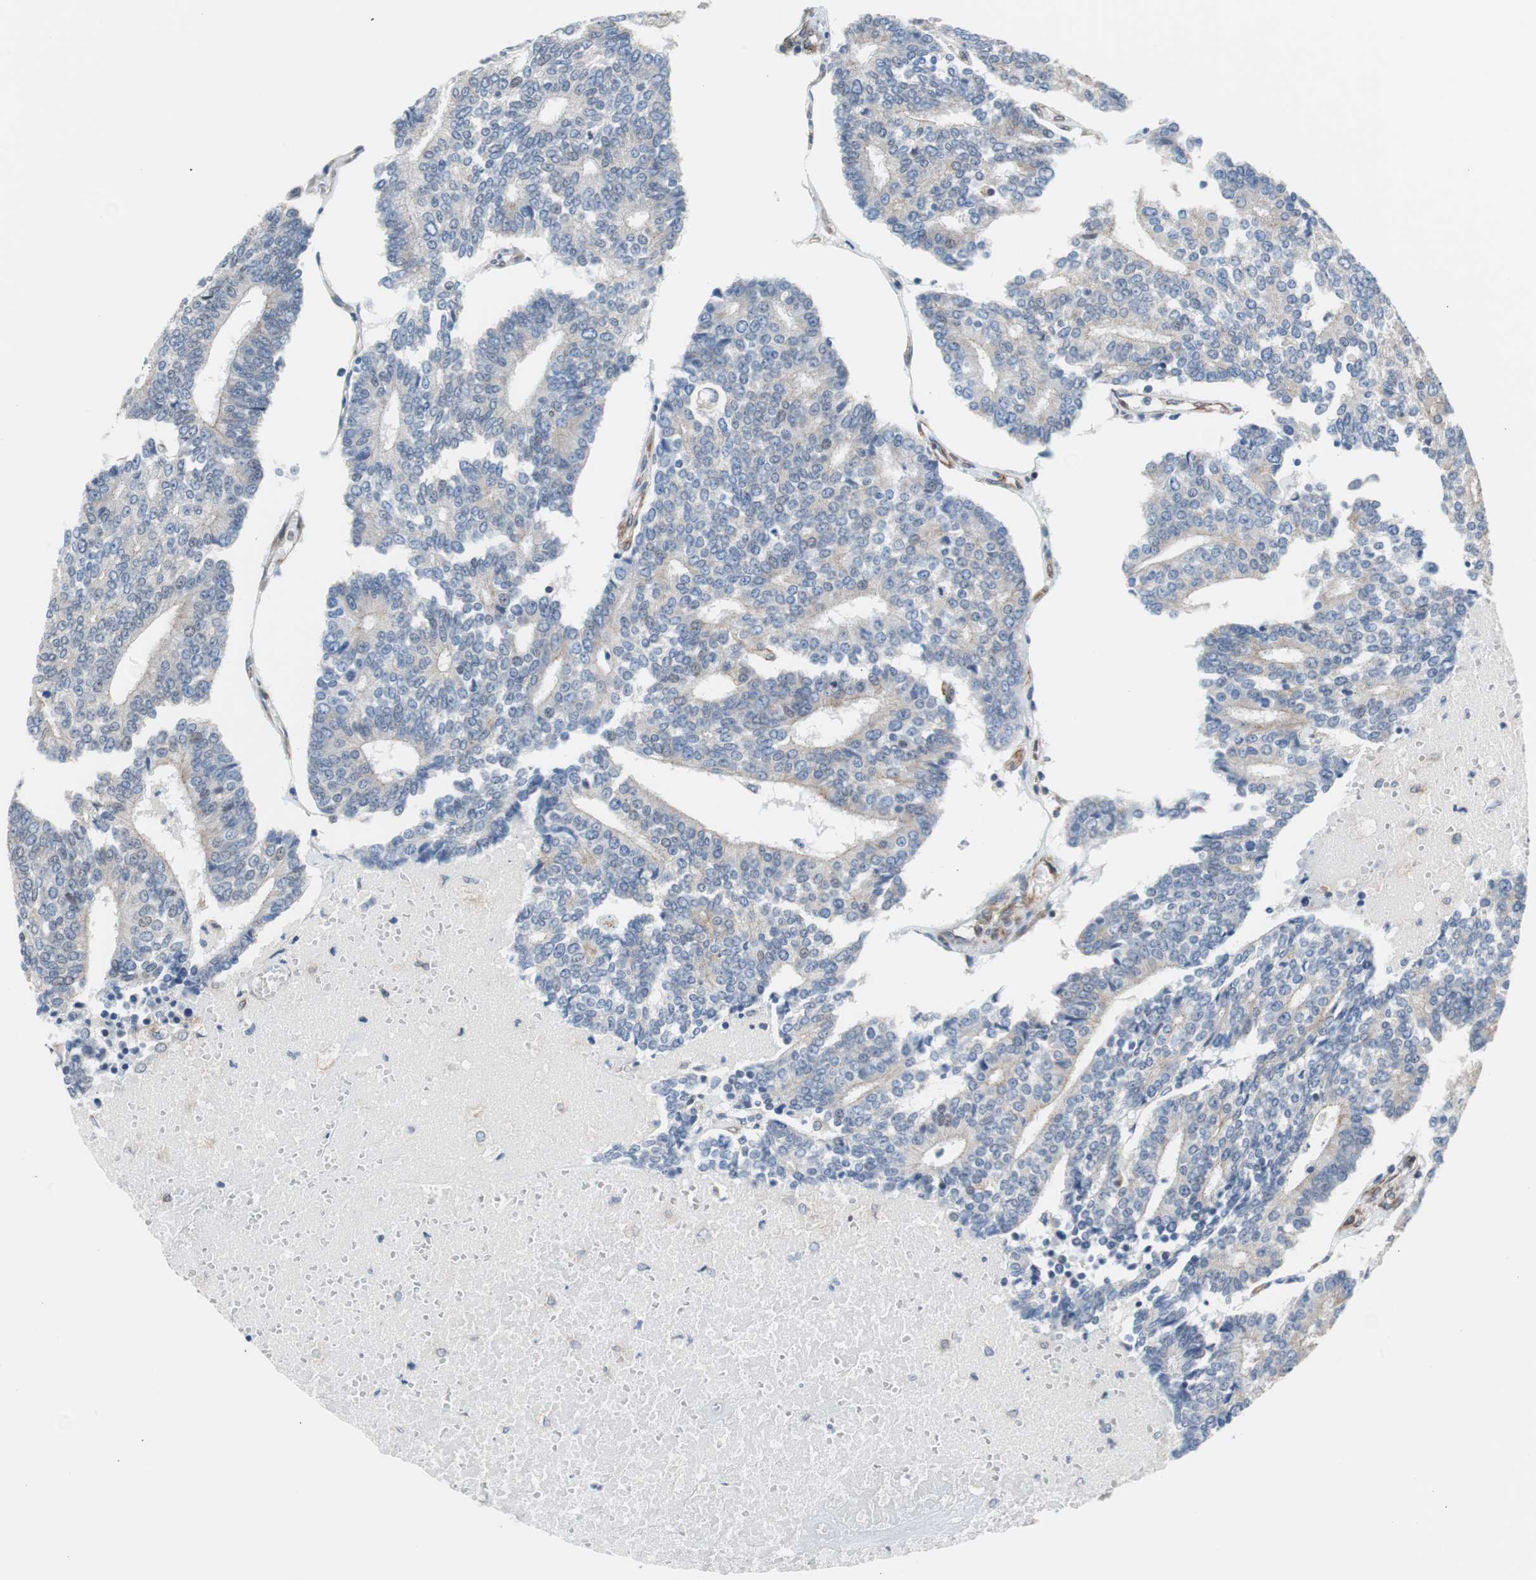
{"staining": {"intensity": "negative", "quantity": "none", "location": "none"}, "tissue": "prostate cancer", "cell_type": "Tumor cells", "image_type": "cancer", "snomed": [{"axis": "morphology", "description": "Adenocarcinoma, High grade"}, {"axis": "topography", "description": "Prostate"}], "caption": "Tumor cells show no significant positivity in prostate adenocarcinoma (high-grade).", "gene": "KIF3B", "patient": {"sex": "male", "age": 55}}